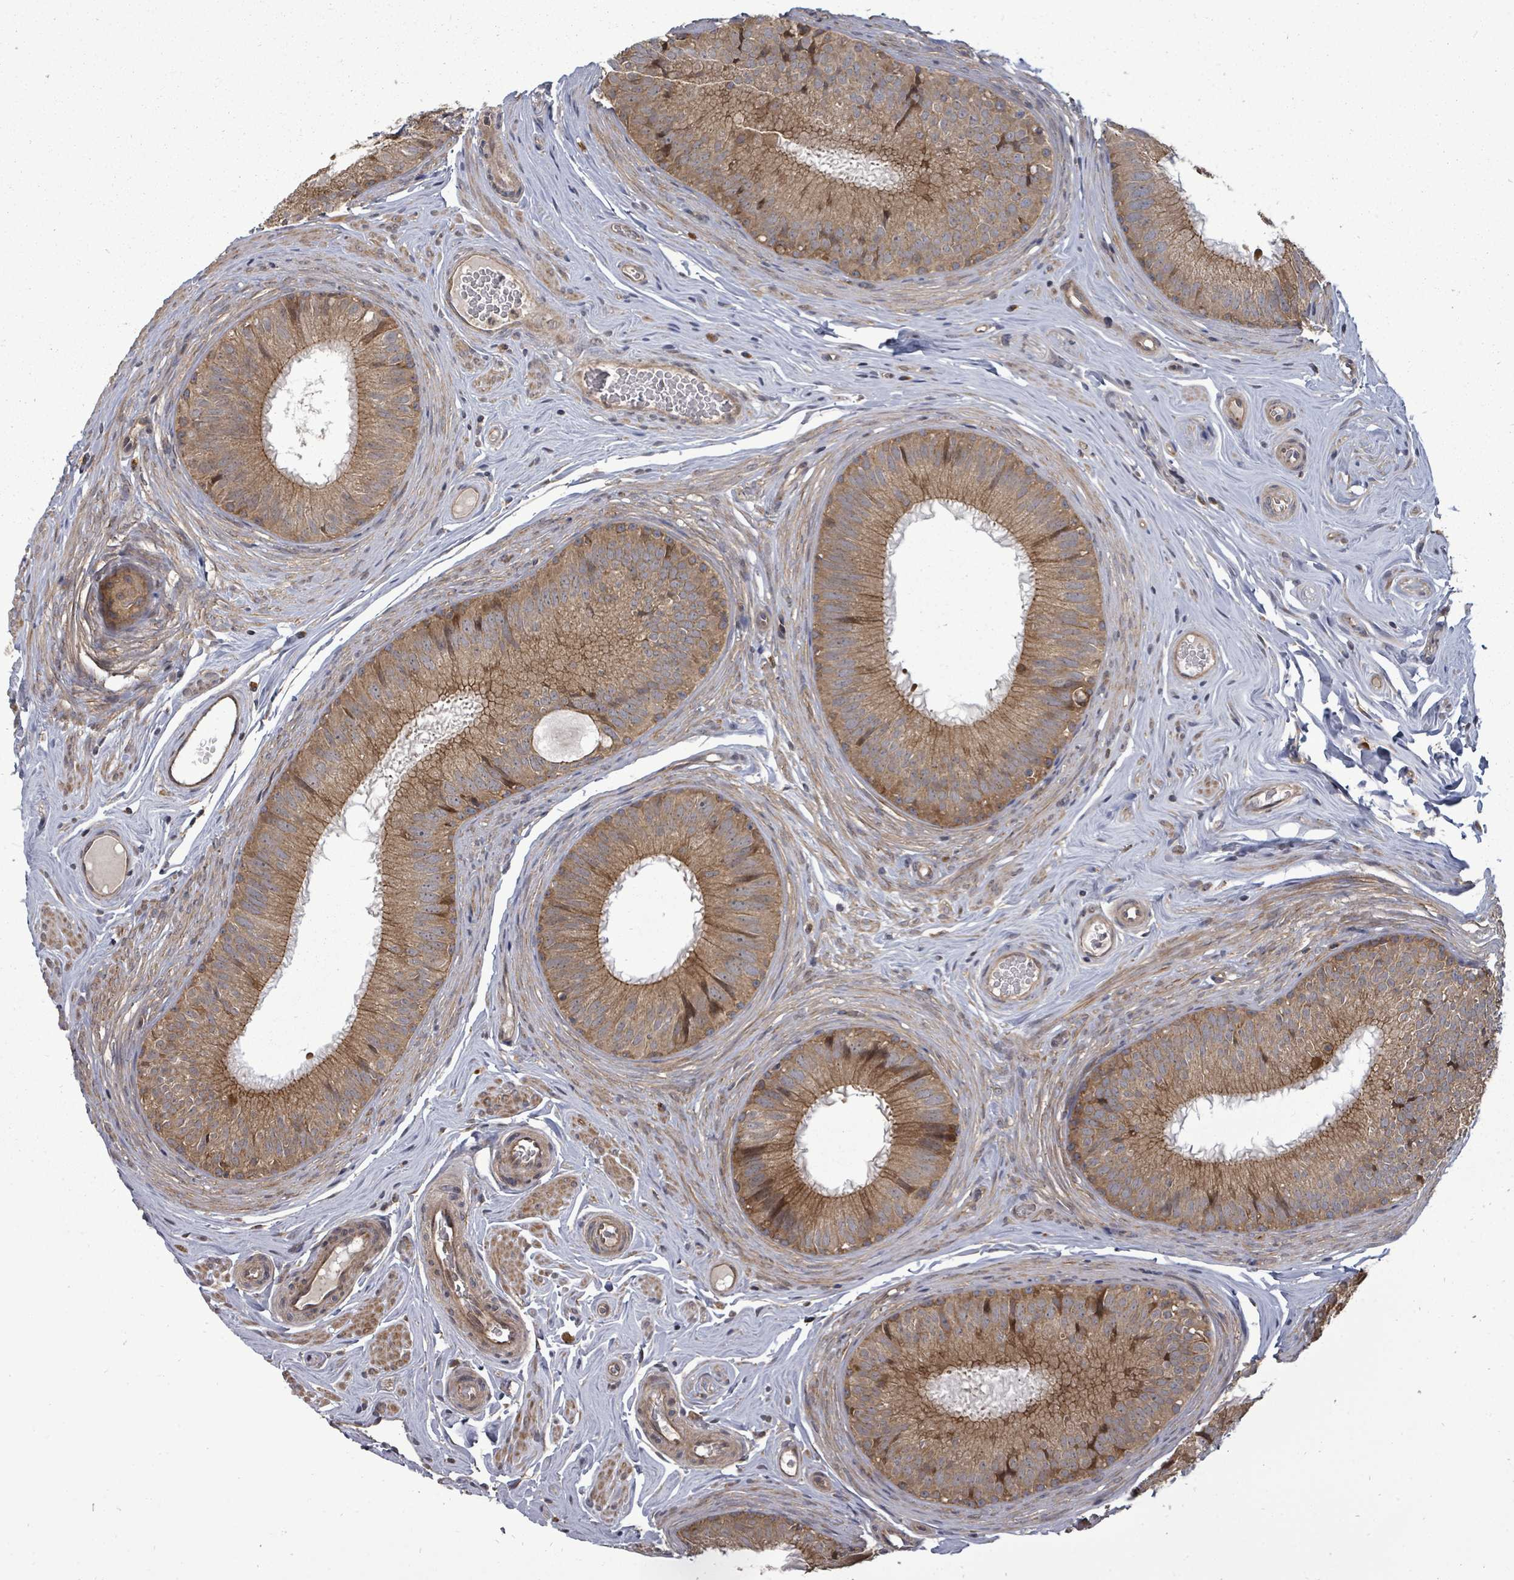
{"staining": {"intensity": "moderate", "quantity": ">75%", "location": "cytoplasmic/membranous"}, "tissue": "epididymis", "cell_type": "Glandular cells", "image_type": "normal", "snomed": [{"axis": "morphology", "description": "Normal tissue, NOS"}, {"axis": "topography", "description": "Epididymis, spermatic cord, NOS"}], "caption": "Immunohistochemistry (IHC) photomicrograph of unremarkable human epididymis stained for a protein (brown), which demonstrates medium levels of moderate cytoplasmic/membranous expression in approximately >75% of glandular cells.", "gene": "EIF3CL", "patient": {"sex": "male", "age": 25}}